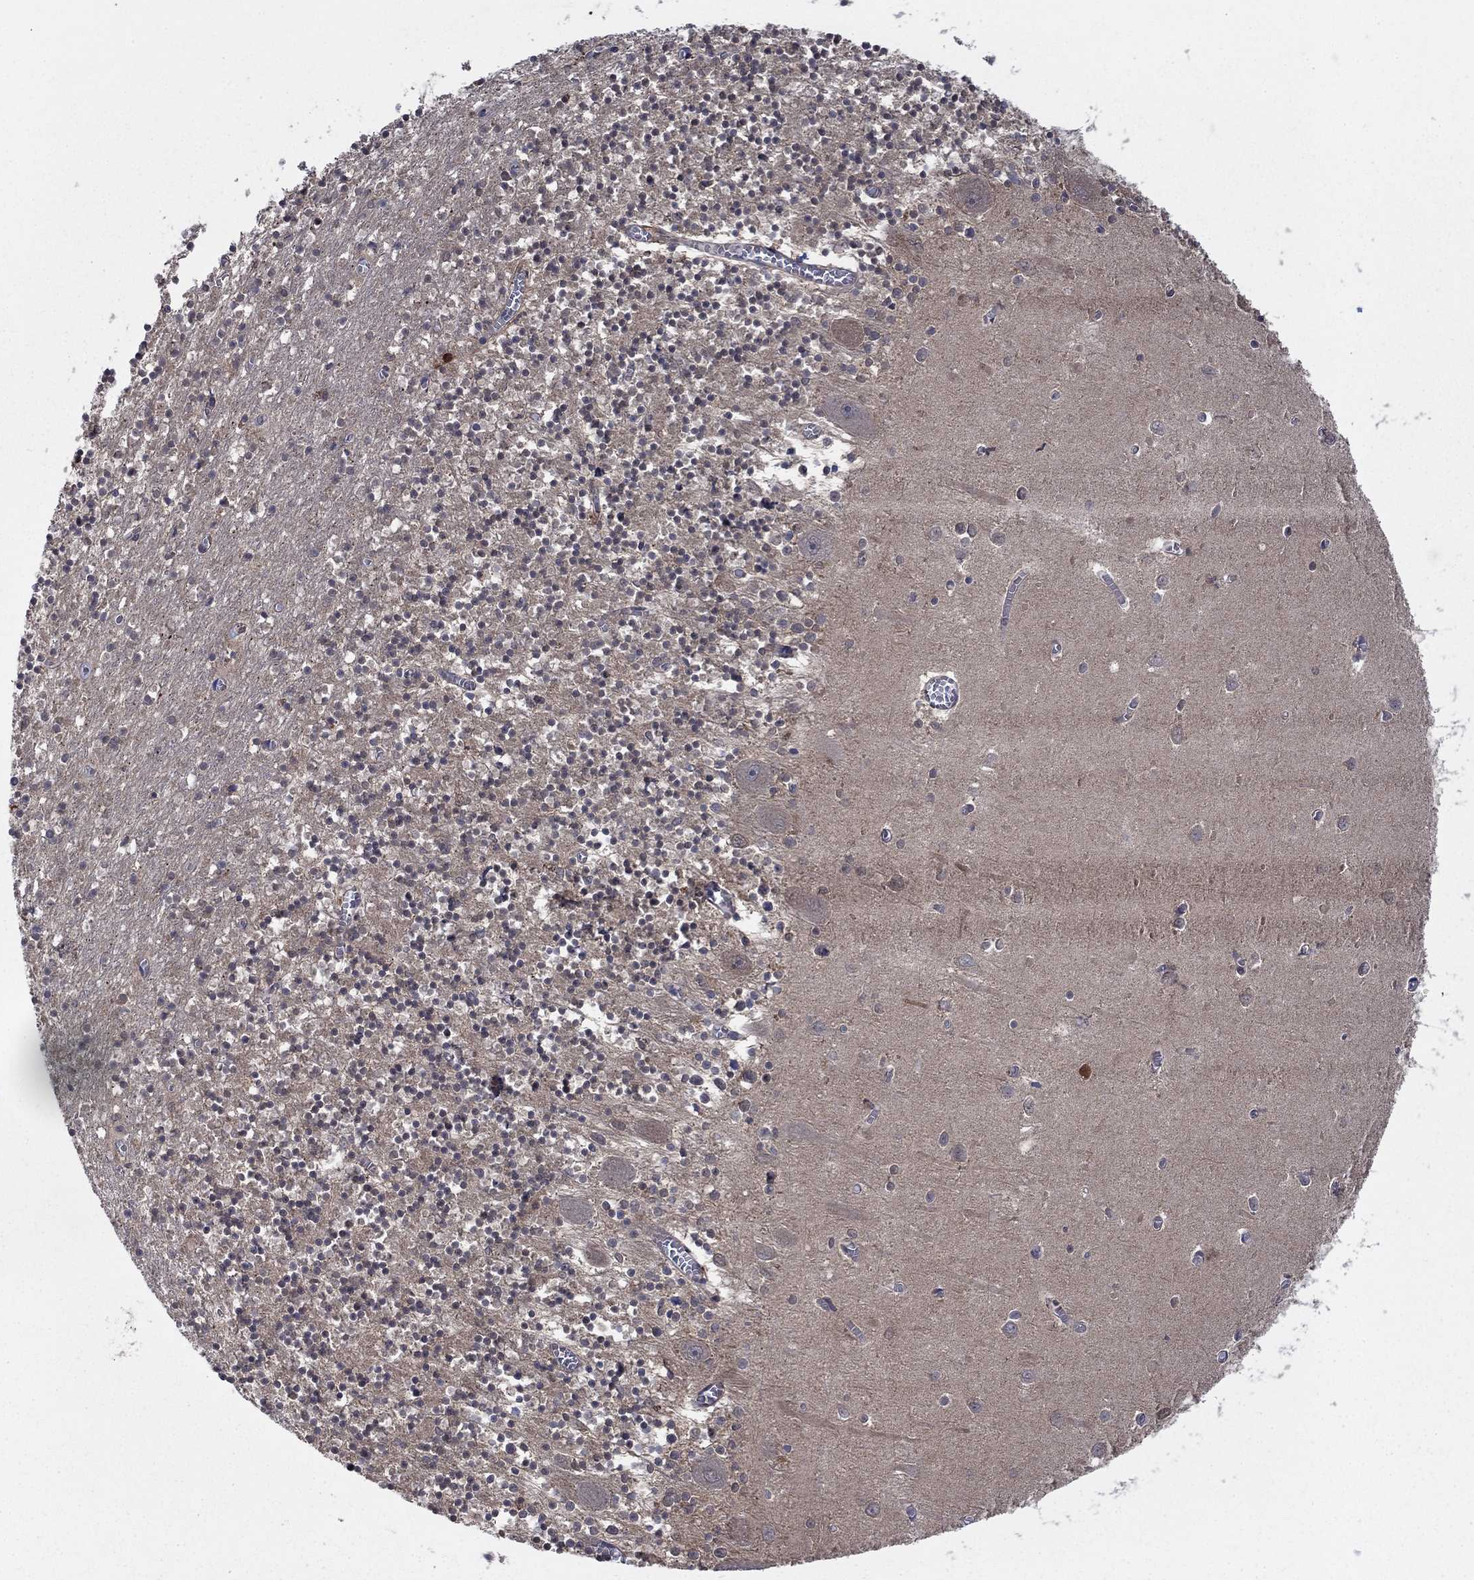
{"staining": {"intensity": "negative", "quantity": "none", "location": "none"}, "tissue": "cerebellum", "cell_type": "Cells in granular layer", "image_type": "normal", "snomed": [{"axis": "morphology", "description": "Normal tissue, NOS"}, {"axis": "topography", "description": "Cerebellum"}], "caption": "Cells in granular layer are negative for protein expression in normal human cerebellum. The staining was performed using DAB to visualize the protein expression in brown, while the nuclei were stained in blue with hematoxylin (Magnification: 20x).", "gene": "IAH1", "patient": {"sex": "female", "age": 64}}